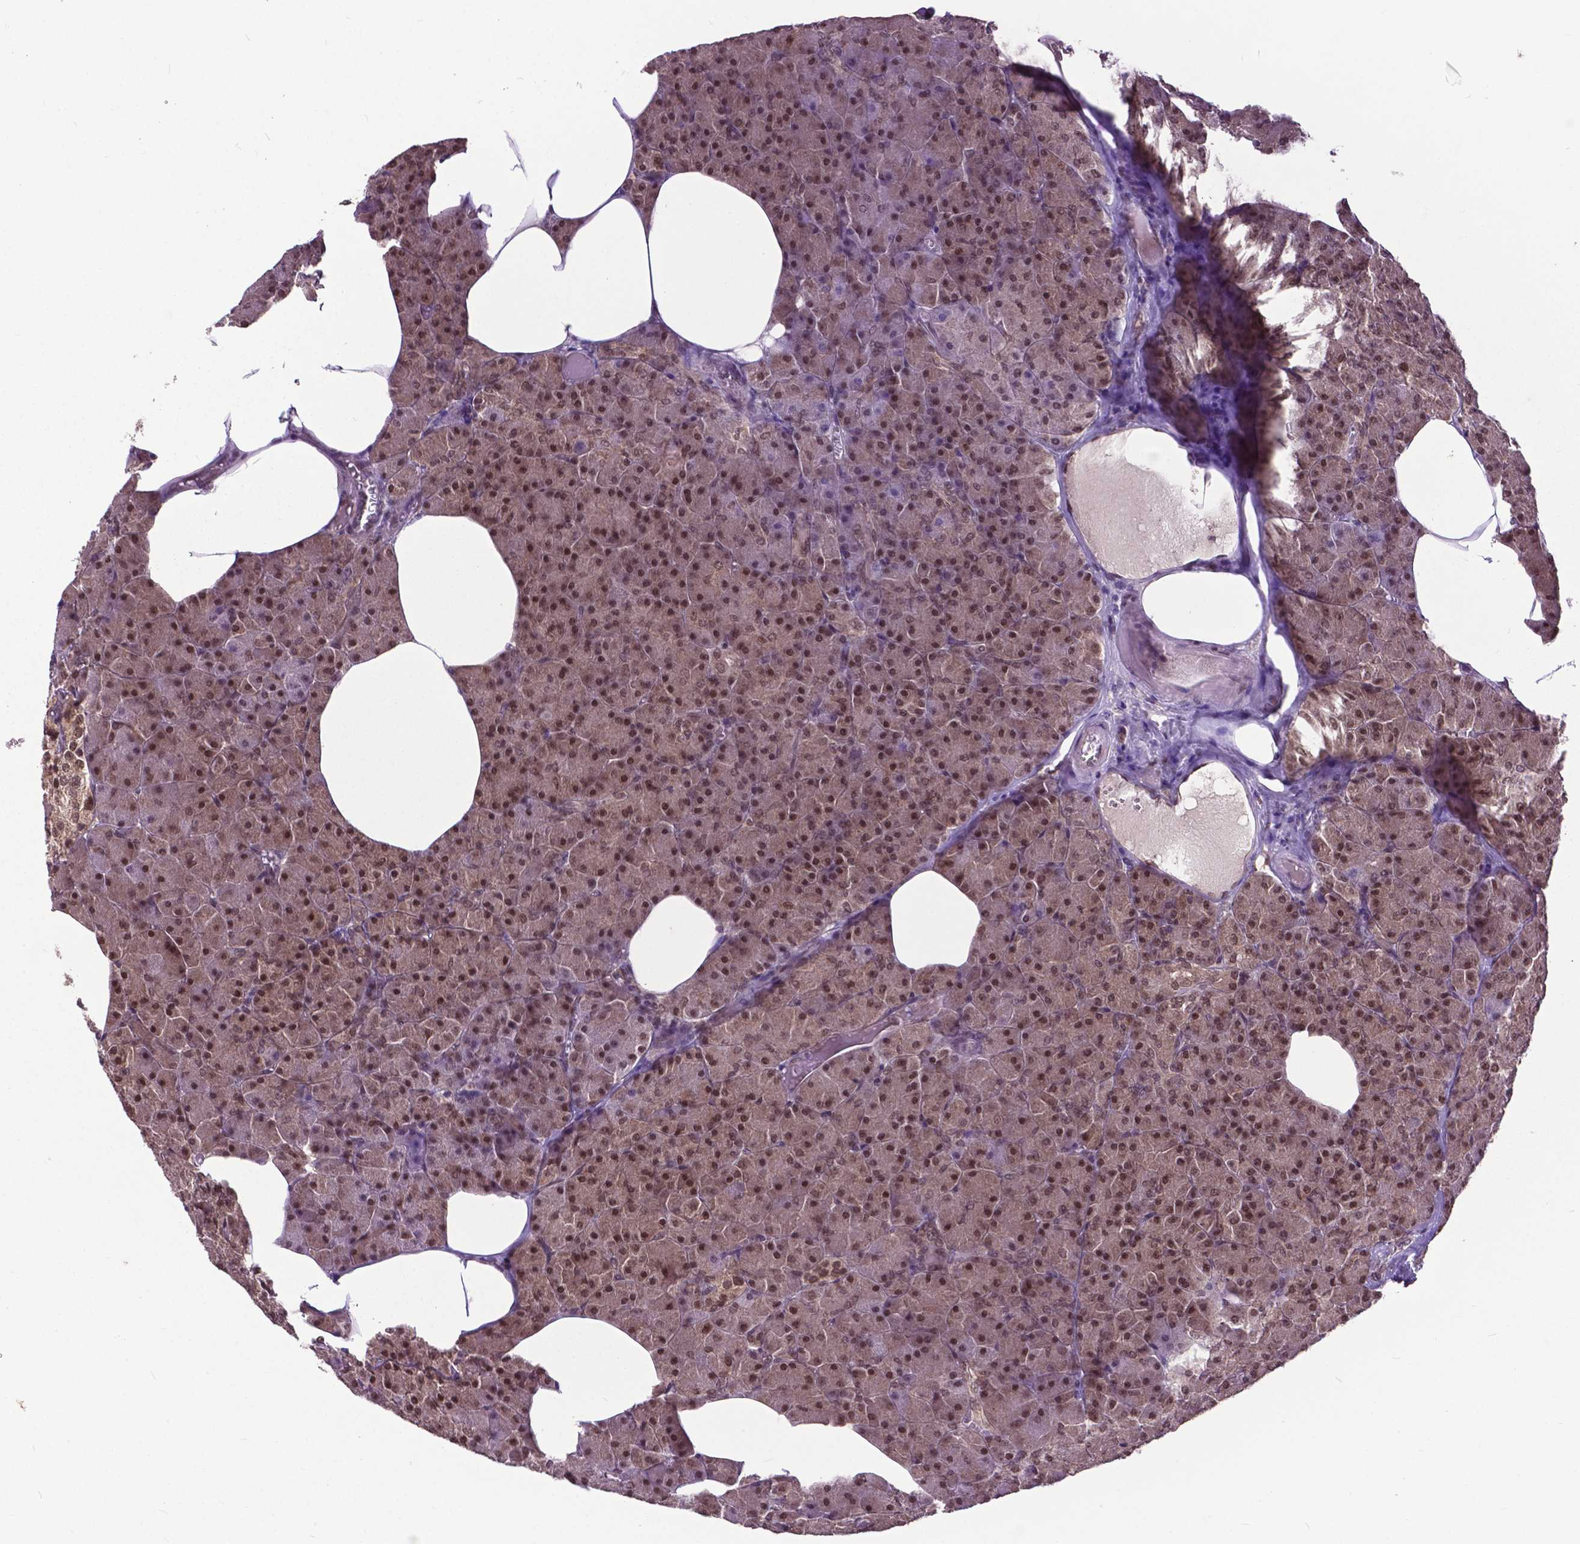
{"staining": {"intensity": "moderate", "quantity": ">75%", "location": "cytoplasmic/membranous,nuclear"}, "tissue": "pancreas", "cell_type": "Exocrine glandular cells", "image_type": "normal", "snomed": [{"axis": "morphology", "description": "Normal tissue, NOS"}, {"axis": "topography", "description": "Pancreas"}], "caption": "High-magnification brightfield microscopy of benign pancreas stained with DAB (3,3'-diaminobenzidine) (brown) and counterstained with hematoxylin (blue). exocrine glandular cells exhibit moderate cytoplasmic/membranous,nuclear expression is seen in about>75% of cells. Using DAB (3,3'-diaminobenzidine) (brown) and hematoxylin (blue) stains, captured at high magnification using brightfield microscopy.", "gene": "FAF1", "patient": {"sex": "female", "age": 45}}